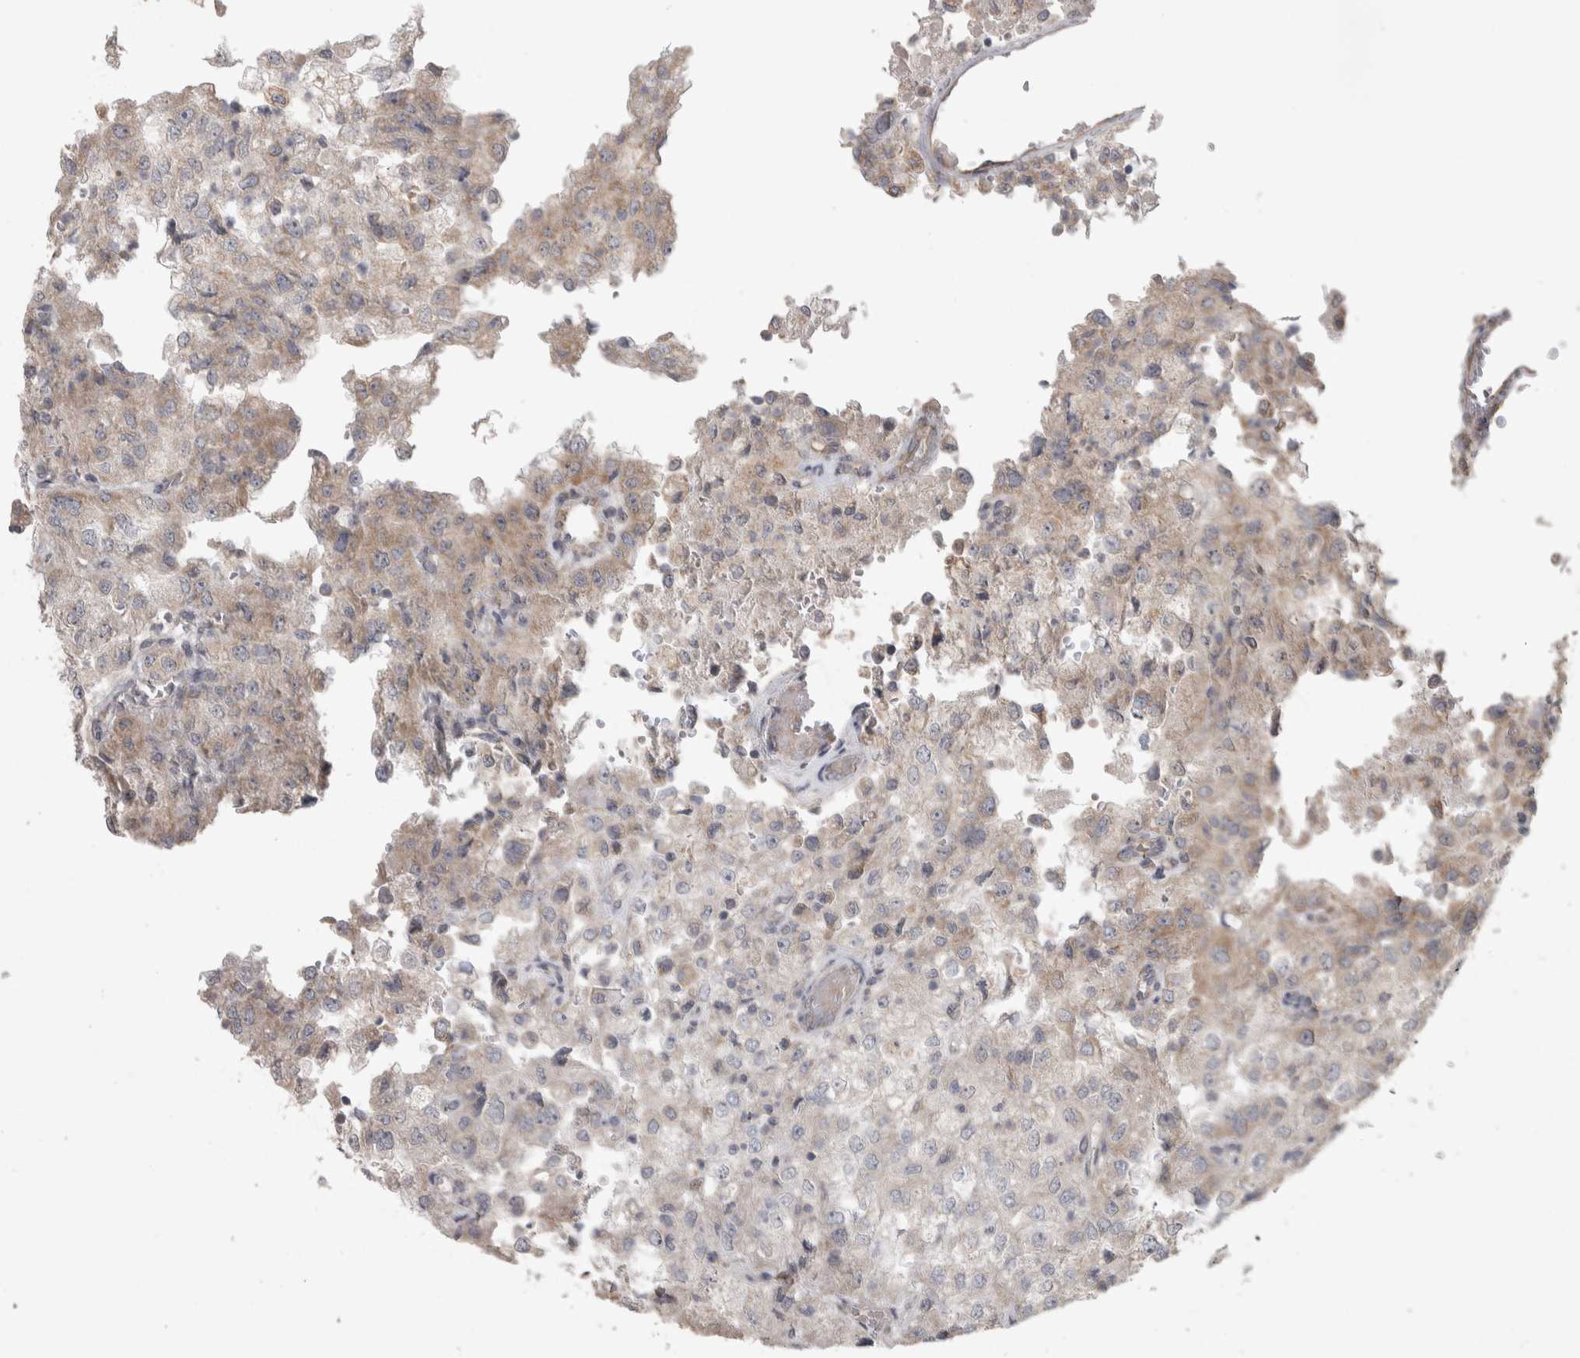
{"staining": {"intensity": "weak", "quantity": "<25%", "location": "cytoplasmic/membranous"}, "tissue": "renal cancer", "cell_type": "Tumor cells", "image_type": "cancer", "snomed": [{"axis": "morphology", "description": "Adenocarcinoma, NOS"}, {"axis": "topography", "description": "Kidney"}], "caption": "Tumor cells show no significant positivity in renal adenocarcinoma. (DAB (3,3'-diaminobenzidine) IHC visualized using brightfield microscopy, high magnification).", "gene": "SRP68", "patient": {"sex": "female", "age": 54}}